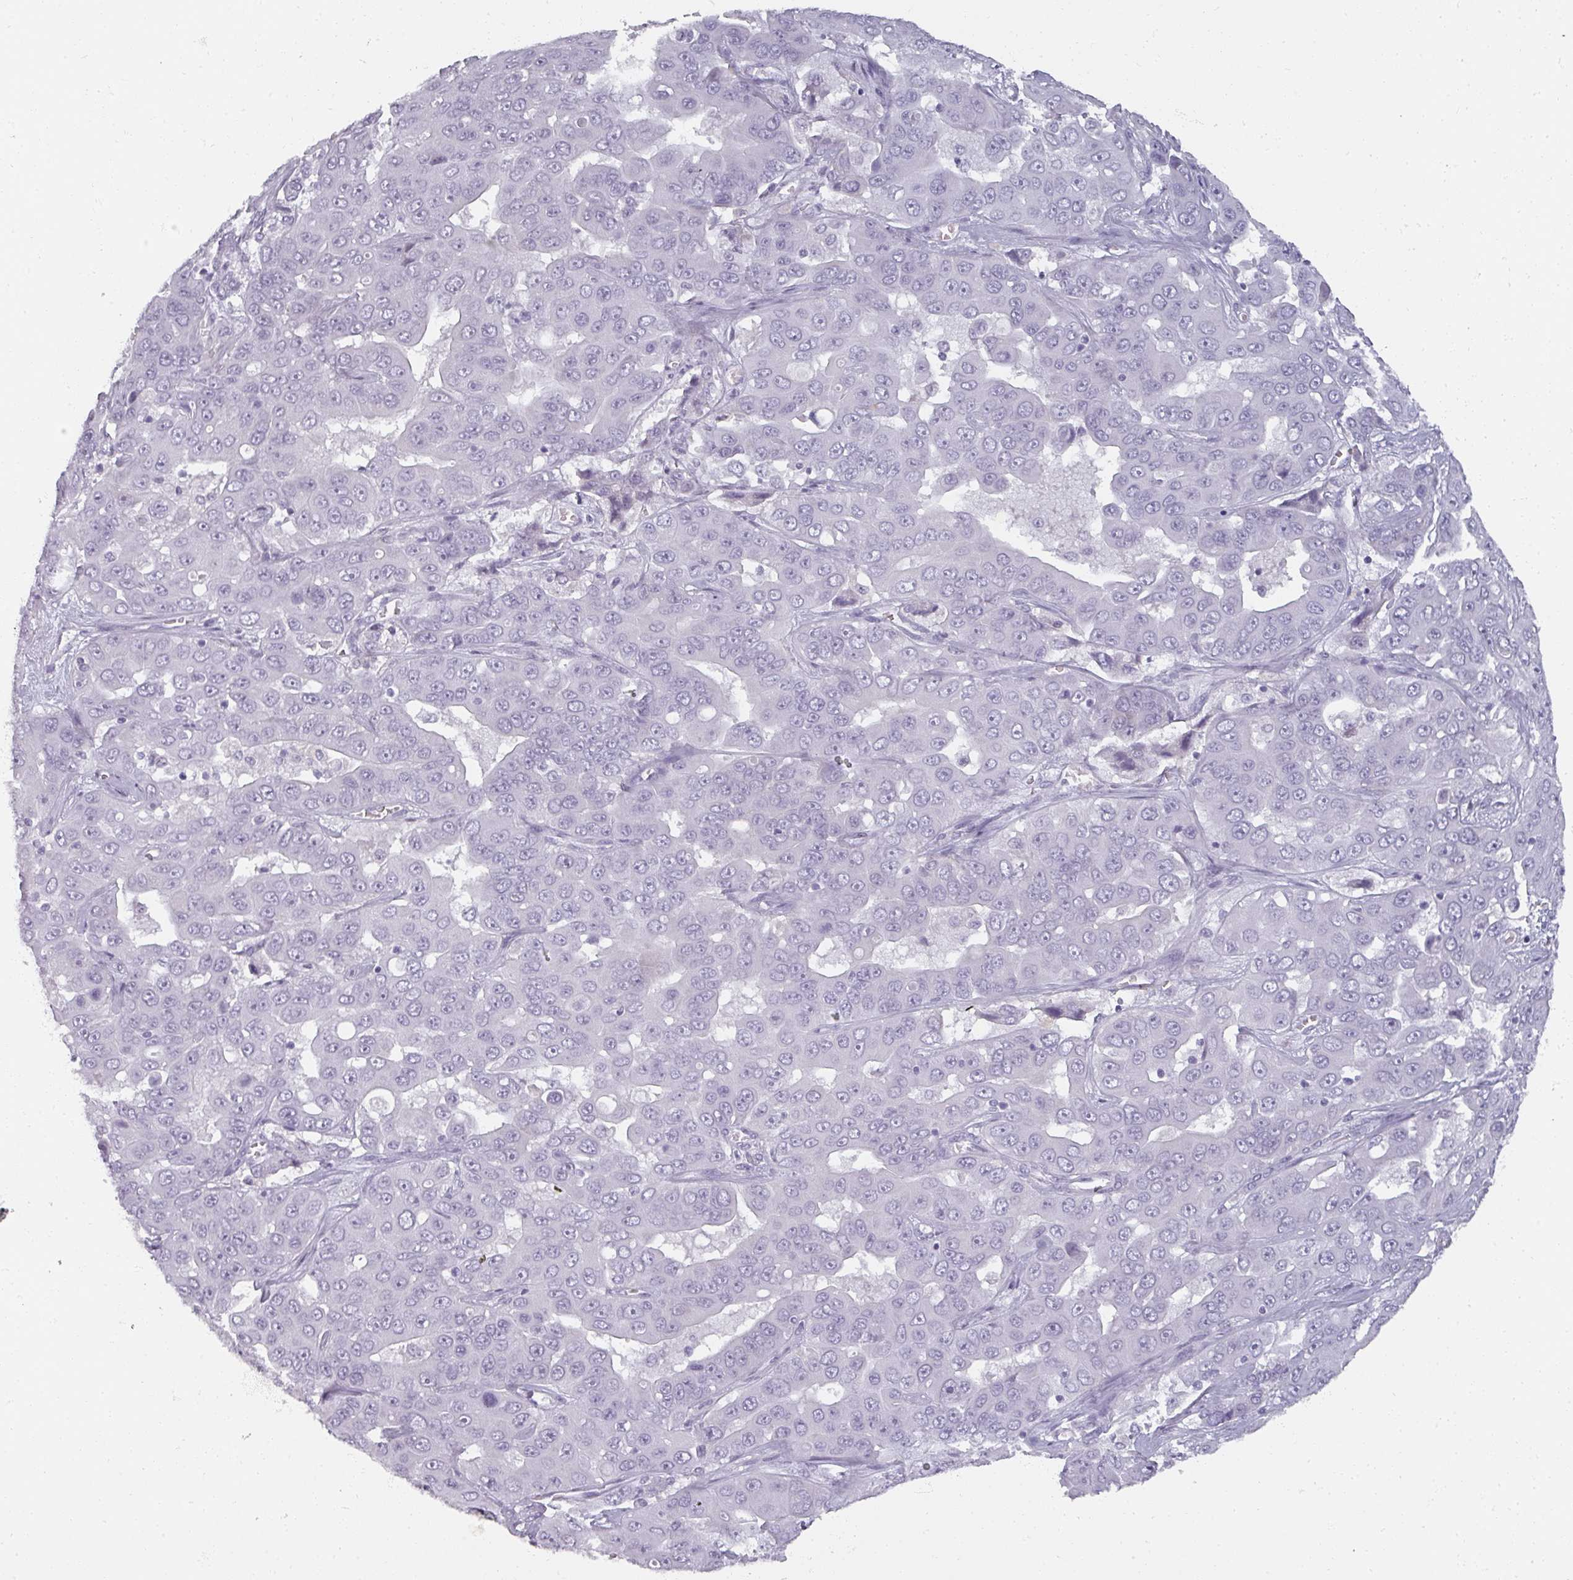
{"staining": {"intensity": "negative", "quantity": "none", "location": "none"}, "tissue": "liver cancer", "cell_type": "Tumor cells", "image_type": "cancer", "snomed": [{"axis": "morphology", "description": "Cholangiocarcinoma"}, {"axis": "topography", "description": "Liver"}], "caption": "An immunohistochemistry image of liver cancer is shown. There is no staining in tumor cells of liver cancer. (DAB (3,3'-diaminobenzidine) immunohistochemistry (IHC) with hematoxylin counter stain).", "gene": "REG3G", "patient": {"sex": "female", "age": 52}}